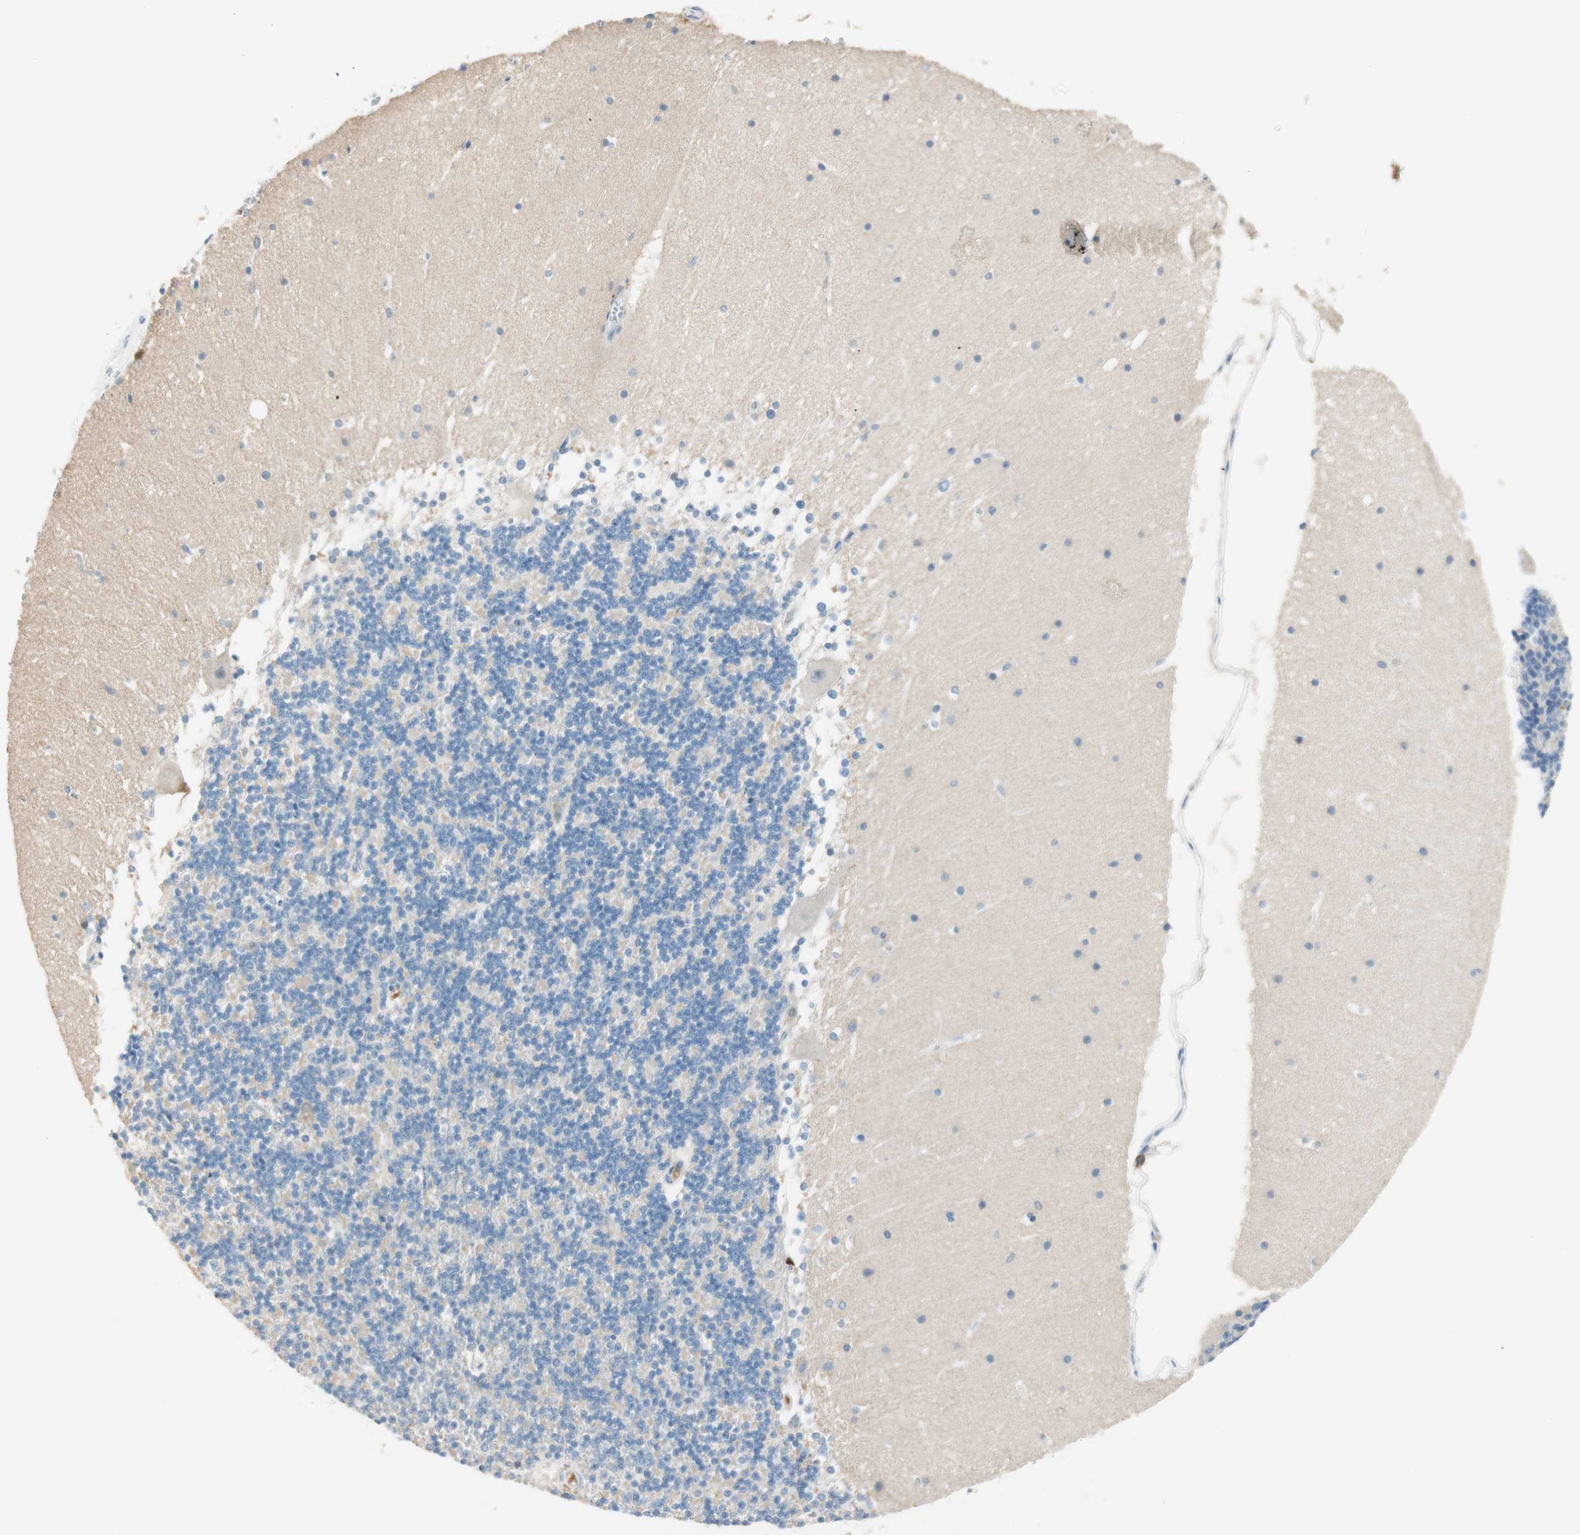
{"staining": {"intensity": "negative", "quantity": "none", "location": "none"}, "tissue": "cerebellum", "cell_type": "Cells in granular layer", "image_type": "normal", "snomed": [{"axis": "morphology", "description": "Normal tissue, NOS"}, {"axis": "topography", "description": "Cerebellum"}], "caption": "The IHC histopathology image has no significant positivity in cells in granular layer of cerebellum.", "gene": "HPGD", "patient": {"sex": "female", "age": 19}}